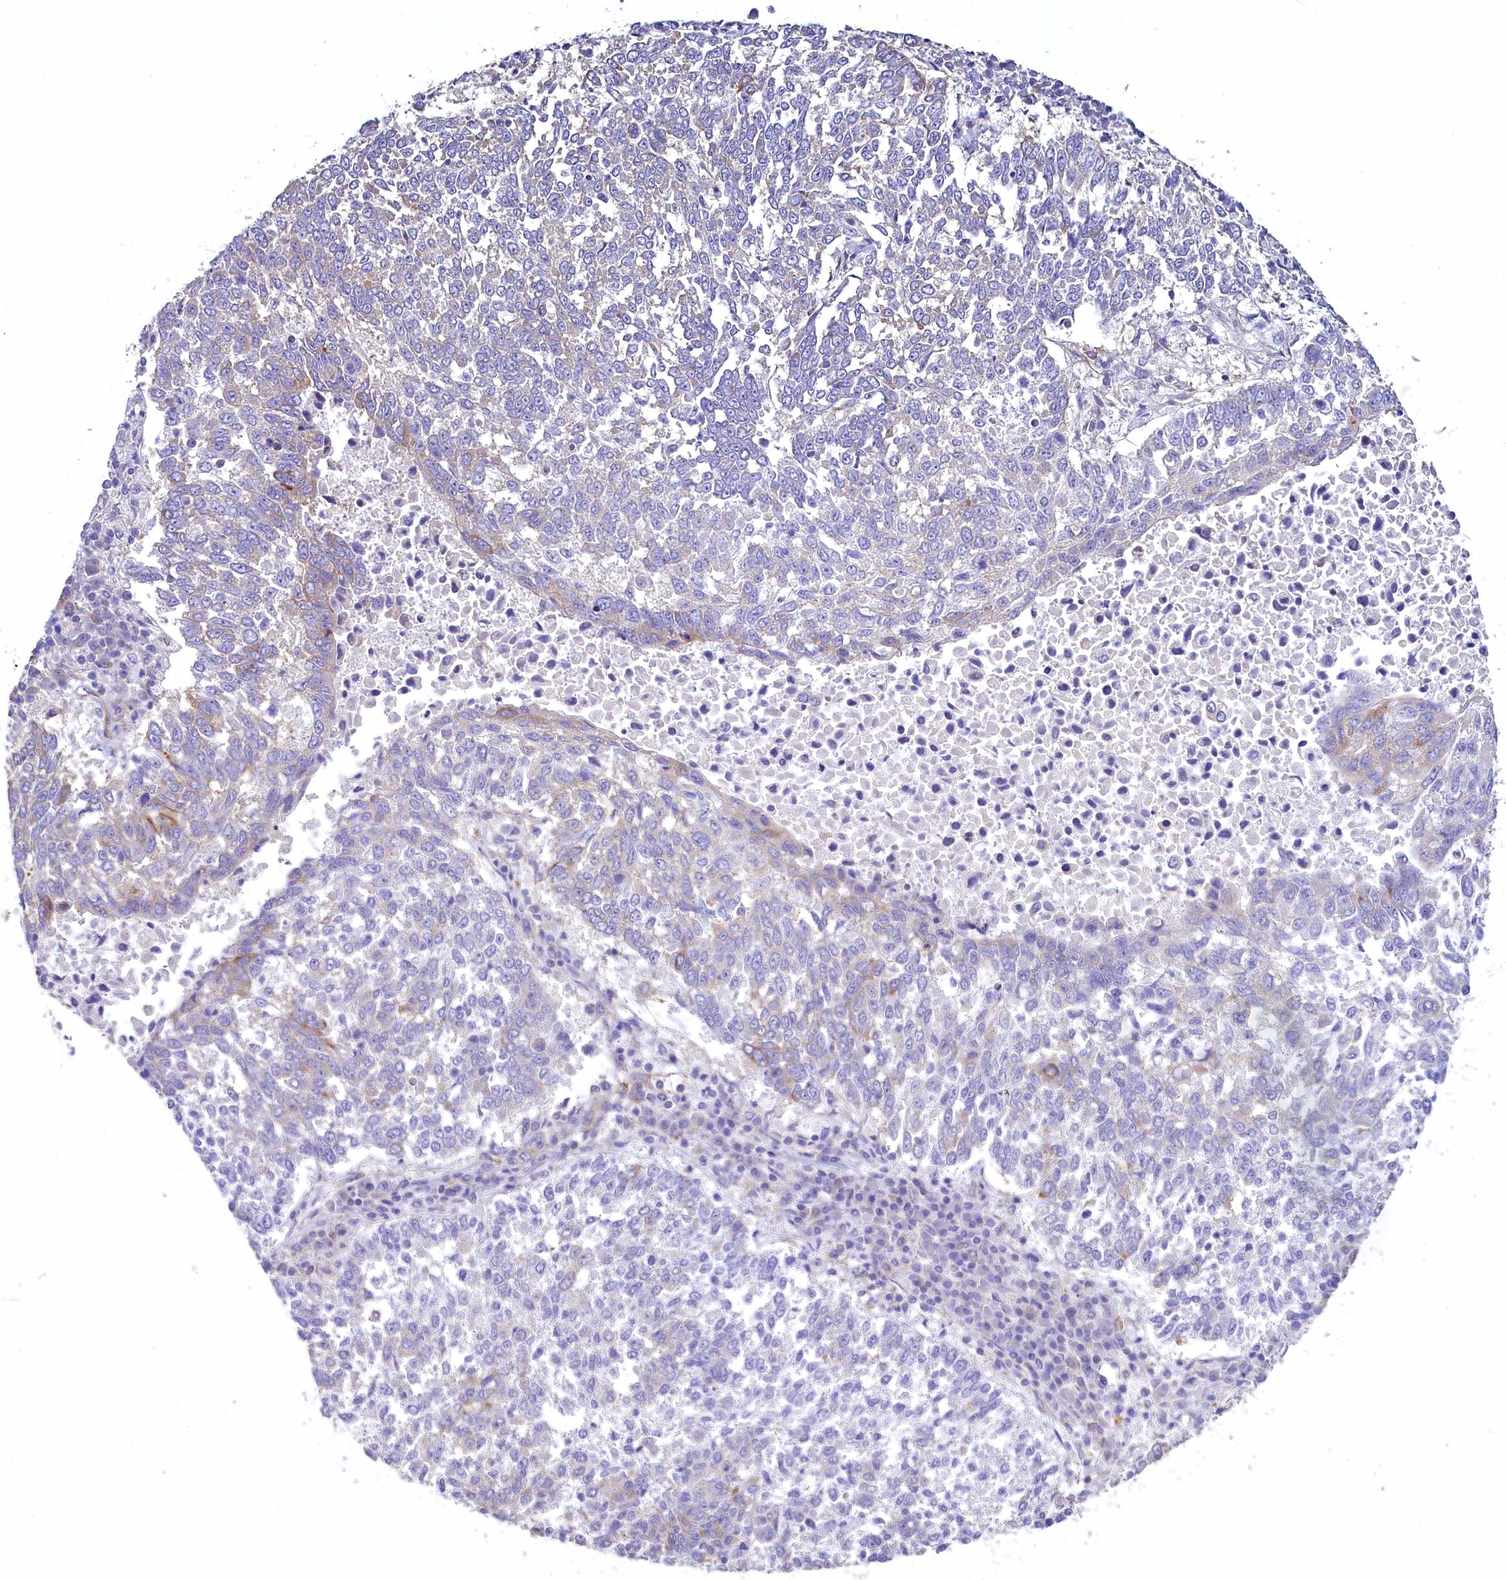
{"staining": {"intensity": "weak", "quantity": "<25%", "location": "cytoplasmic/membranous"}, "tissue": "lung cancer", "cell_type": "Tumor cells", "image_type": "cancer", "snomed": [{"axis": "morphology", "description": "Squamous cell carcinoma, NOS"}, {"axis": "topography", "description": "Lung"}], "caption": "High power microscopy image of an immunohistochemistry (IHC) photomicrograph of squamous cell carcinoma (lung), revealing no significant staining in tumor cells.", "gene": "GPR21", "patient": {"sex": "male", "age": 73}}